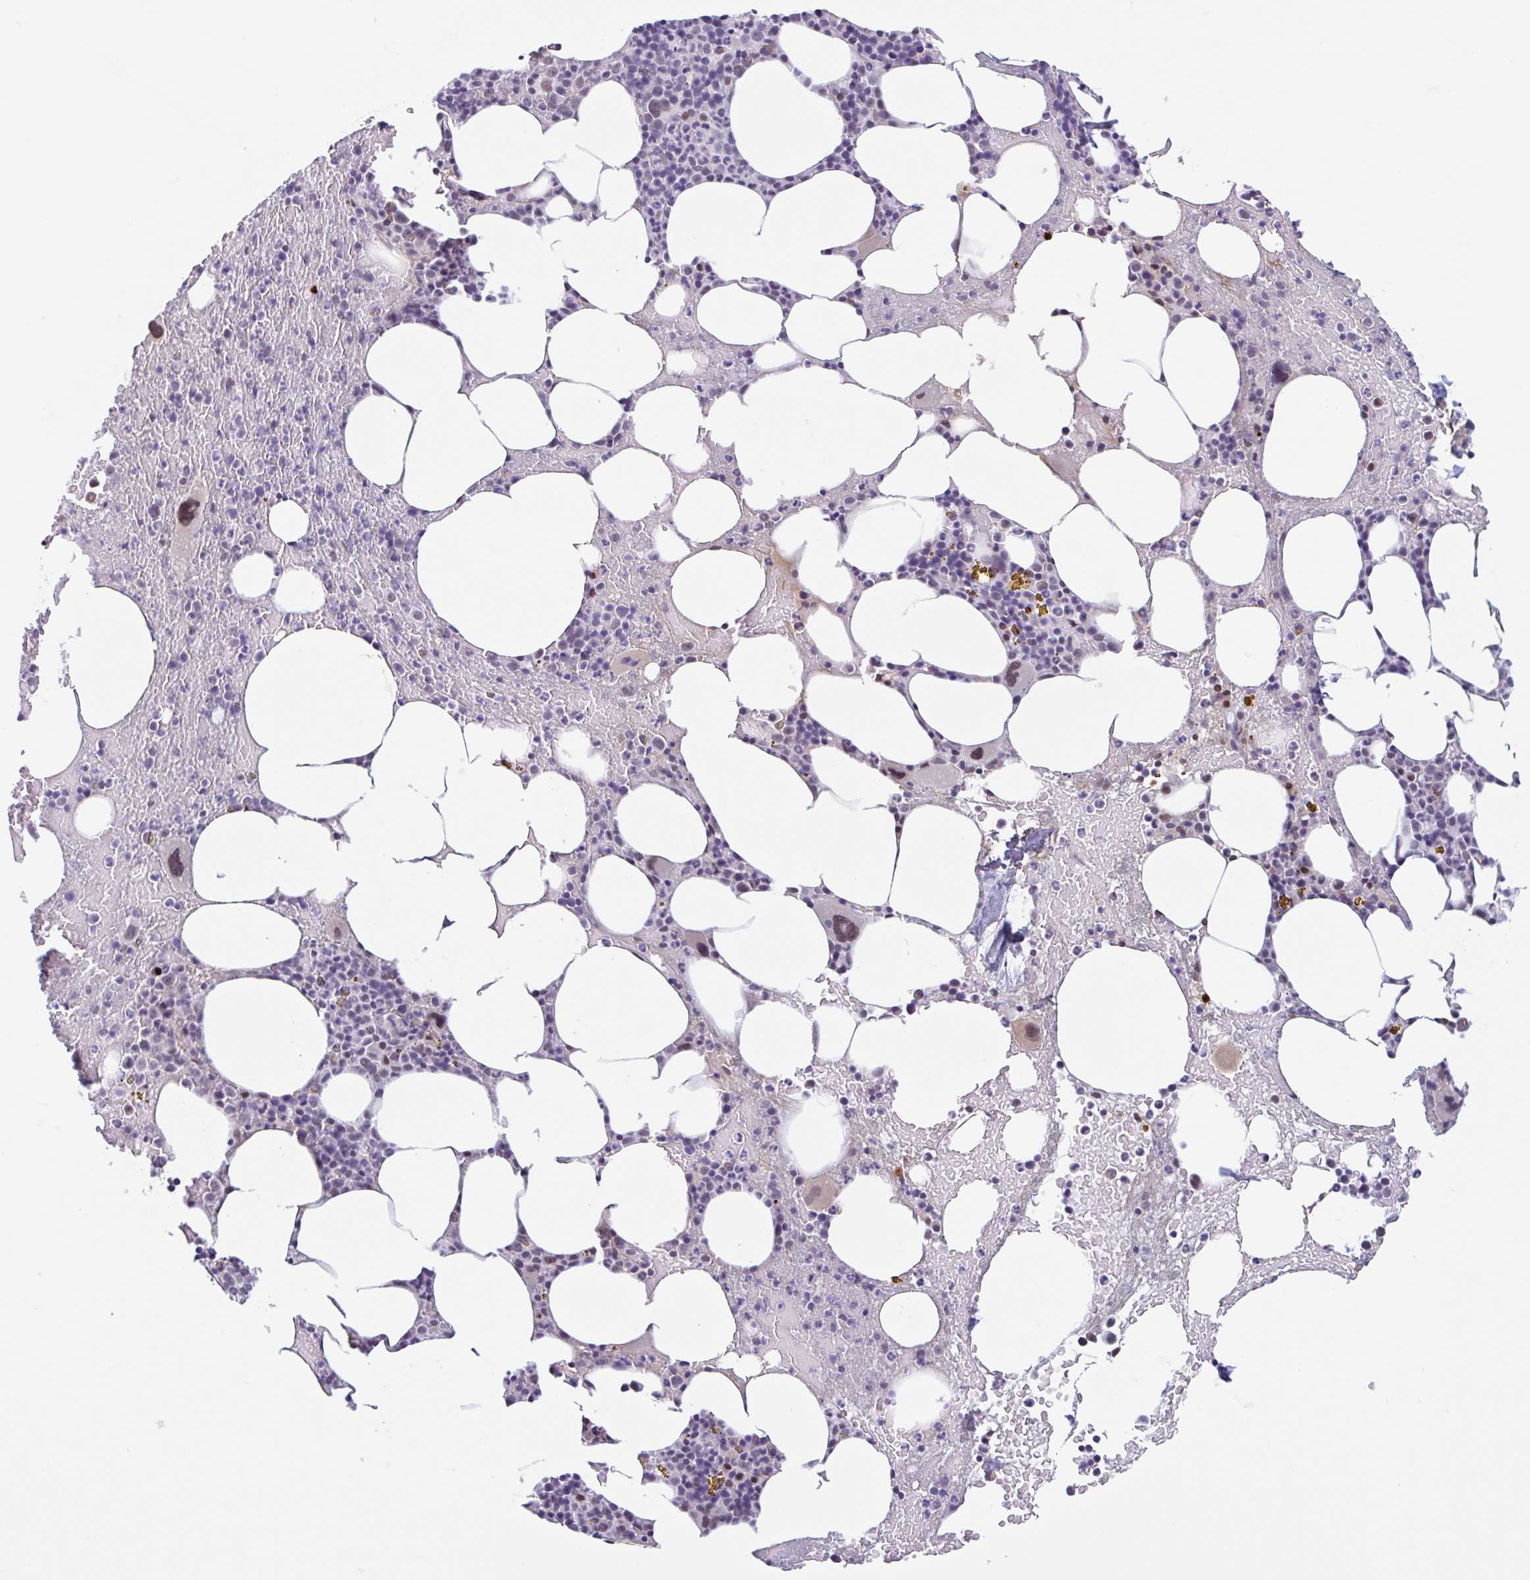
{"staining": {"intensity": "moderate", "quantity": "<25%", "location": "nuclear"}, "tissue": "bone marrow", "cell_type": "Hematopoietic cells", "image_type": "normal", "snomed": [{"axis": "morphology", "description": "Normal tissue, NOS"}, {"axis": "topography", "description": "Bone marrow"}], "caption": "Immunohistochemical staining of benign human bone marrow displays low levels of moderate nuclear positivity in about <25% of hematopoietic cells.", "gene": "PLG", "patient": {"sex": "female", "age": 62}}